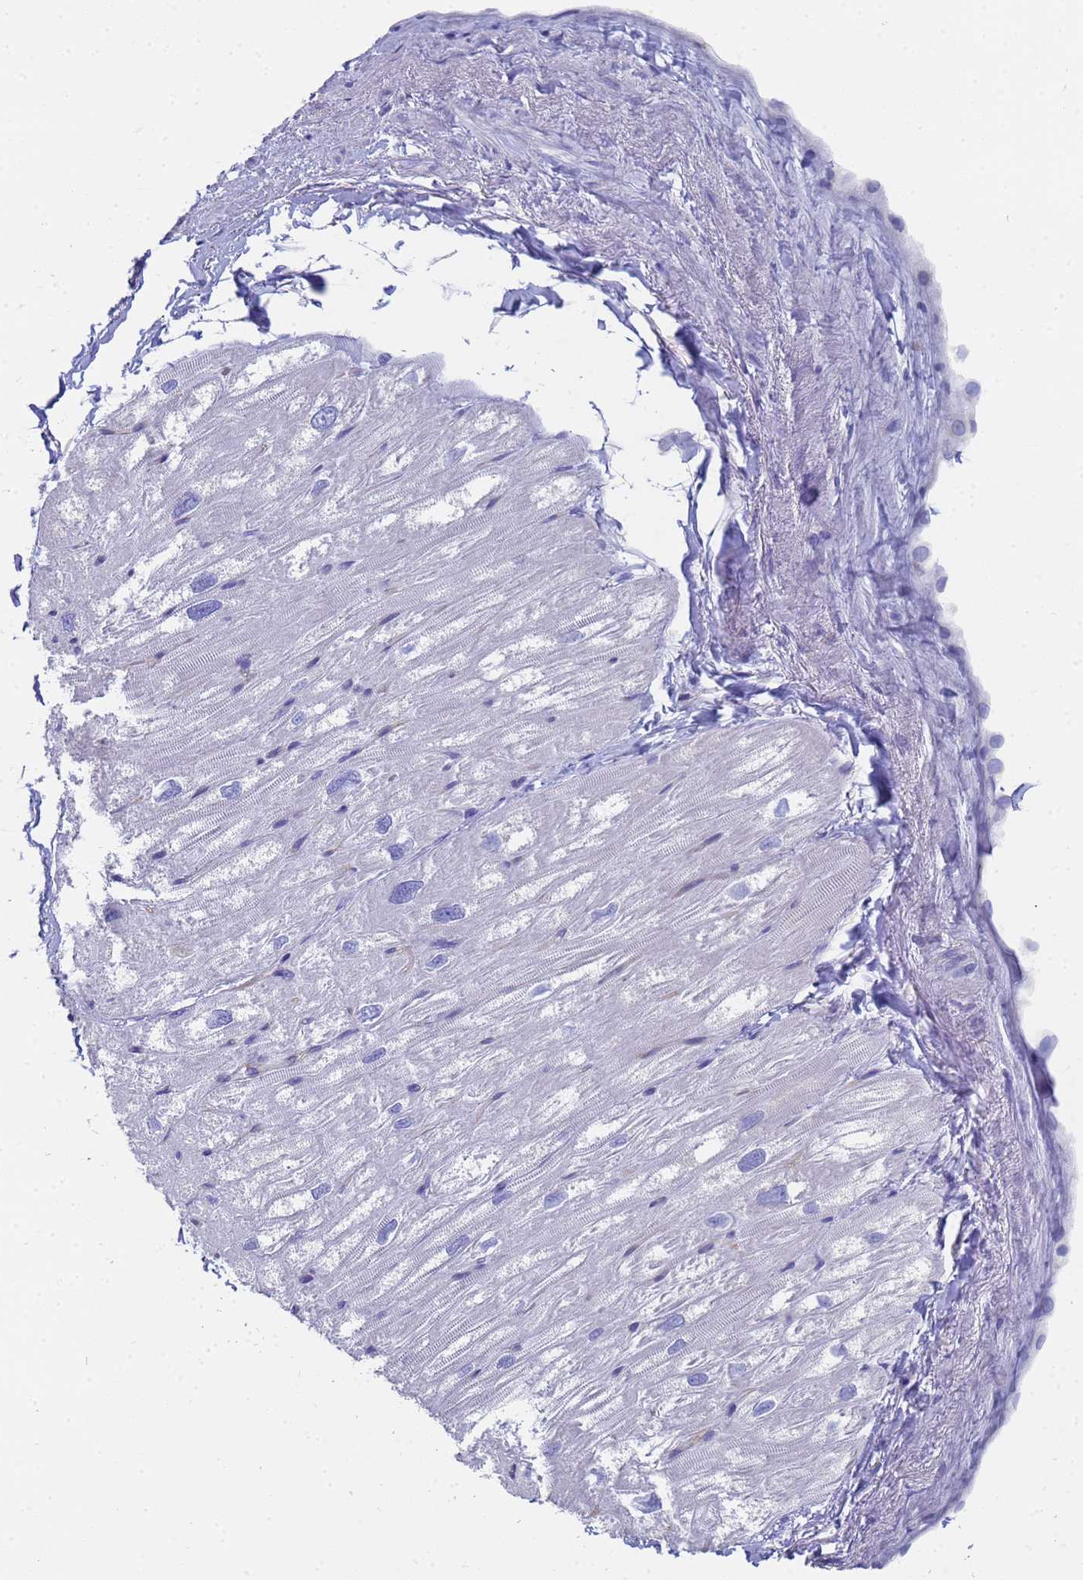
{"staining": {"intensity": "negative", "quantity": "none", "location": "none"}, "tissue": "heart muscle", "cell_type": "Cardiomyocytes", "image_type": "normal", "snomed": [{"axis": "morphology", "description": "Normal tissue, NOS"}, {"axis": "topography", "description": "Heart"}], "caption": "IHC of benign human heart muscle demonstrates no positivity in cardiomyocytes.", "gene": "TM4SF4", "patient": {"sex": "male", "age": 50}}